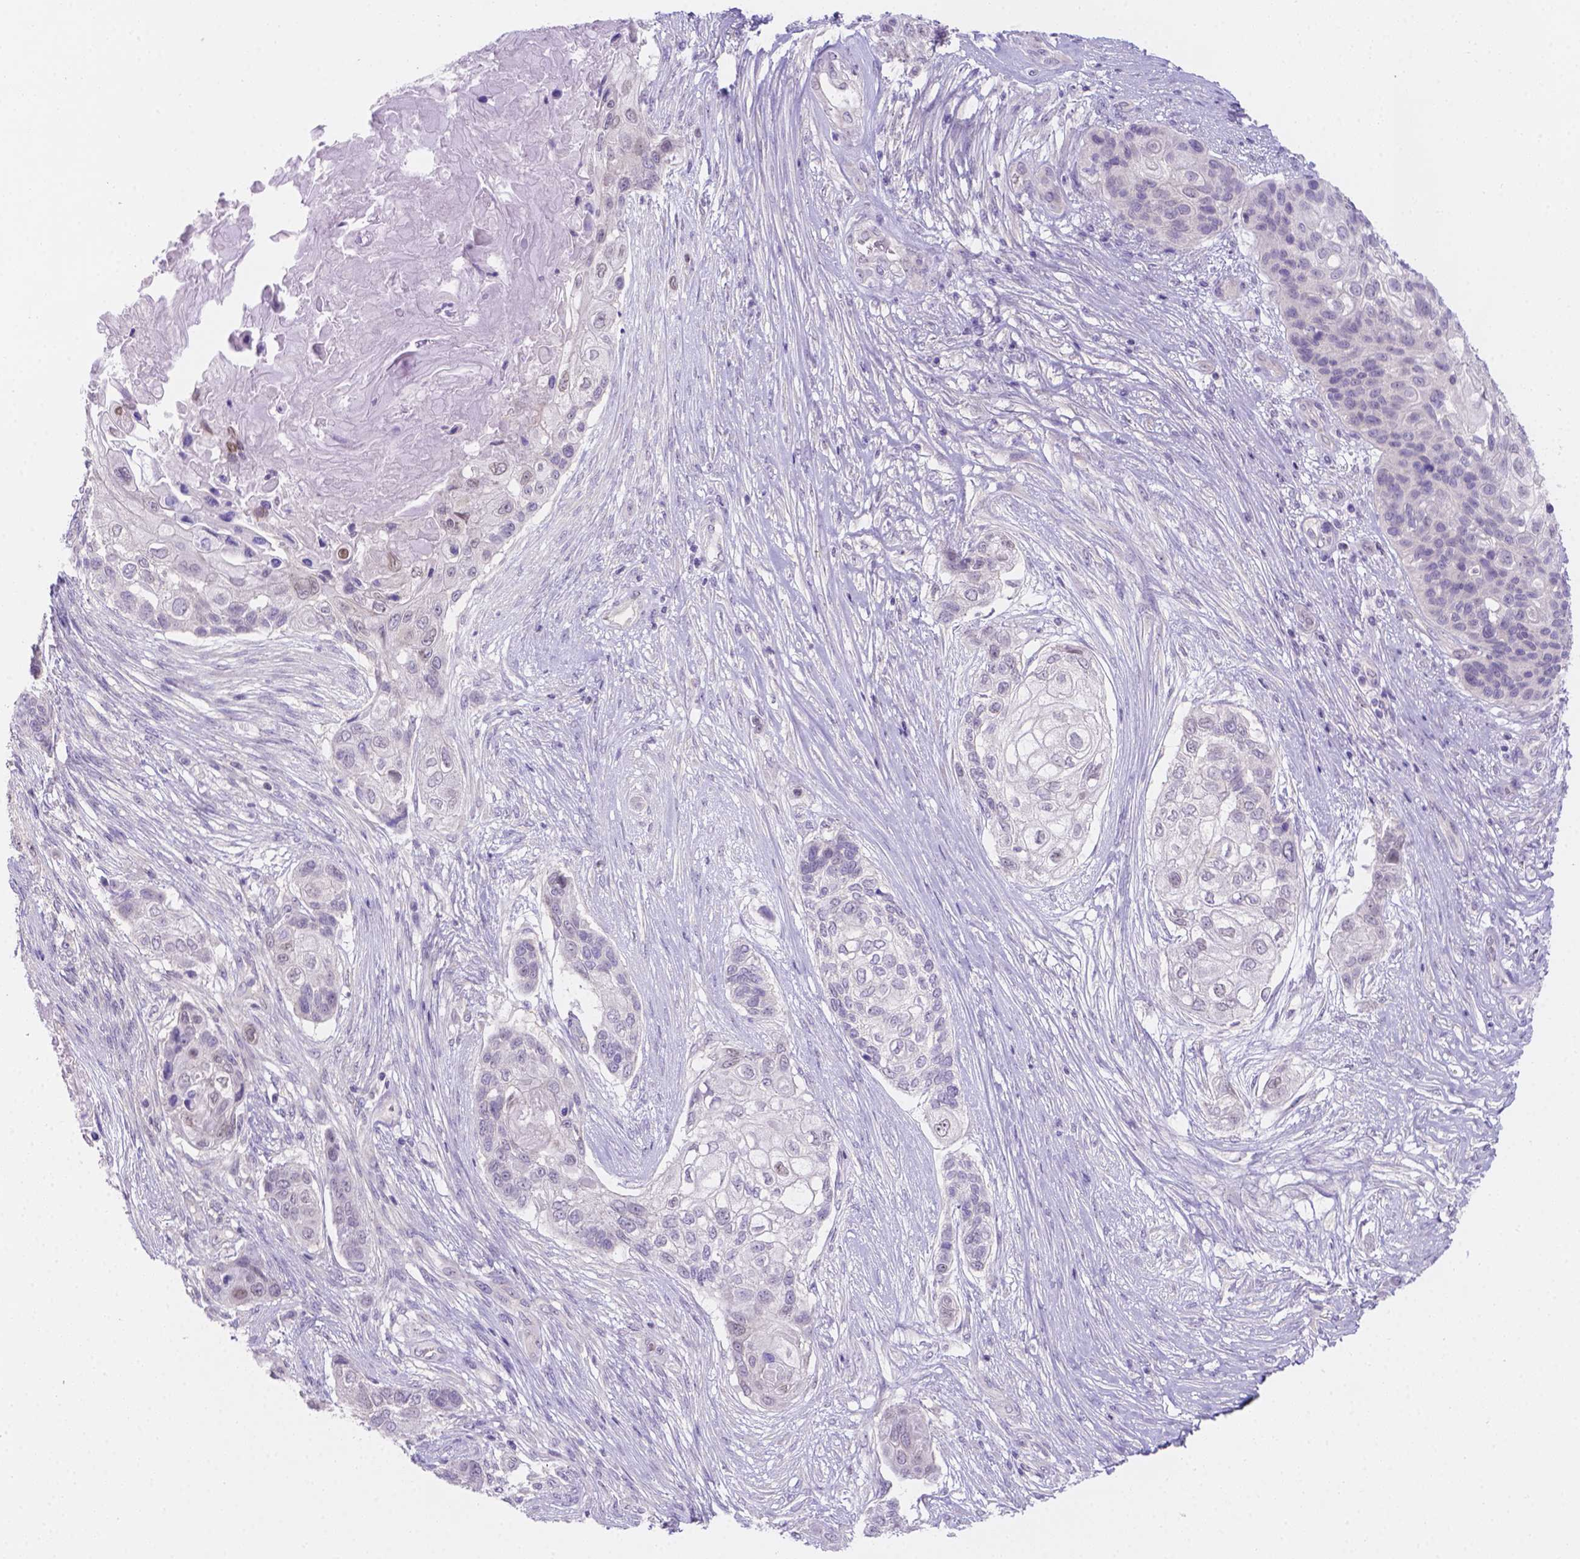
{"staining": {"intensity": "negative", "quantity": "none", "location": "none"}, "tissue": "lung cancer", "cell_type": "Tumor cells", "image_type": "cancer", "snomed": [{"axis": "morphology", "description": "Squamous cell carcinoma, NOS"}, {"axis": "topography", "description": "Lung"}], "caption": "High magnification brightfield microscopy of lung squamous cell carcinoma stained with DAB (brown) and counterstained with hematoxylin (blue): tumor cells show no significant staining.", "gene": "CD96", "patient": {"sex": "male", "age": 69}}